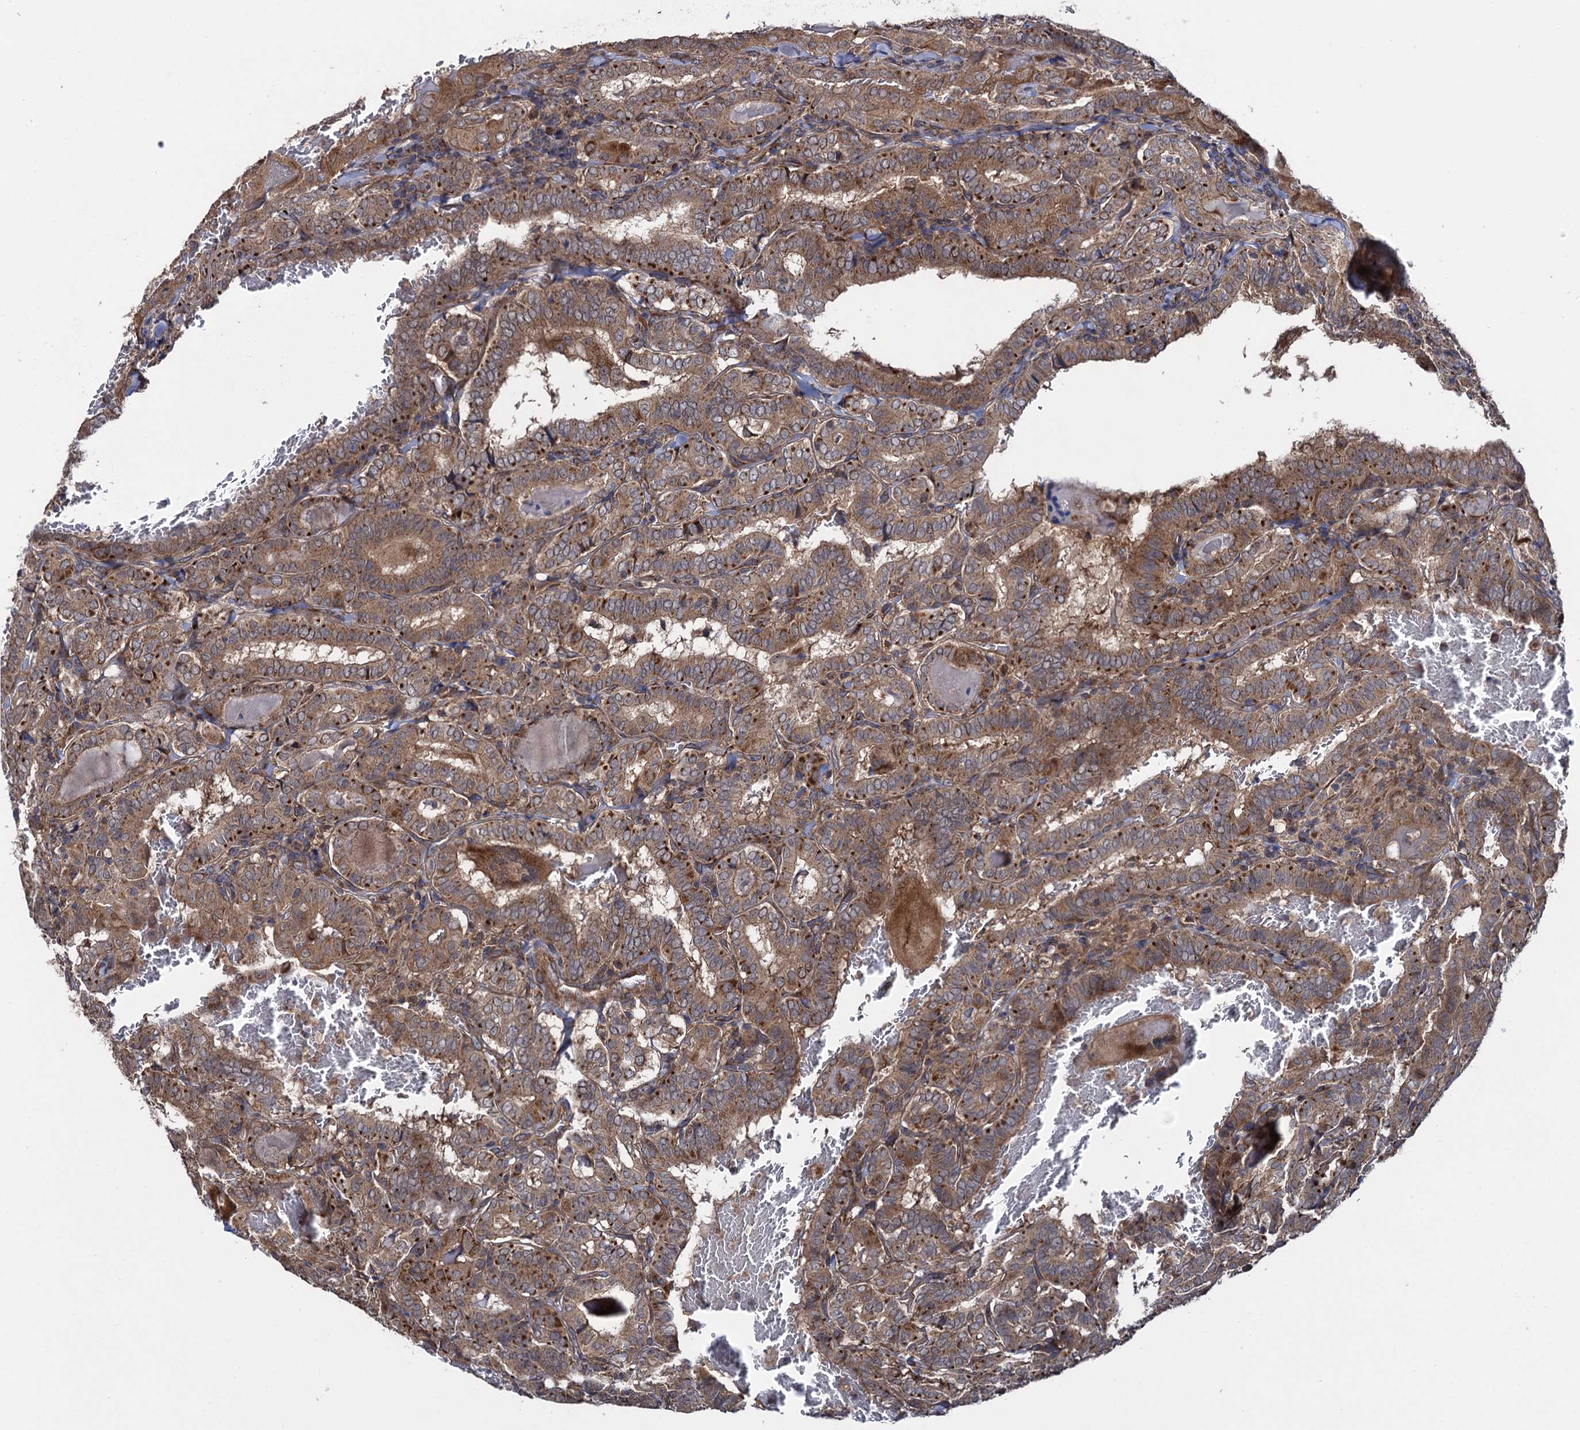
{"staining": {"intensity": "moderate", "quantity": ">75%", "location": "cytoplasmic/membranous"}, "tissue": "thyroid cancer", "cell_type": "Tumor cells", "image_type": "cancer", "snomed": [{"axis": "morphology", "description": "Papillary adenocarcinoma, NOS"}, {"axis": "topography", "description": "Thyroid gland"}], "caption": "Thyroid cancer was stained to show a protein in brown. There is medium levels of moderate cytoplasmic/membranous staining in about >75% of tumor cells.", "gene": "HAUS1", "patient": {"sex": "female", "age": 72}}